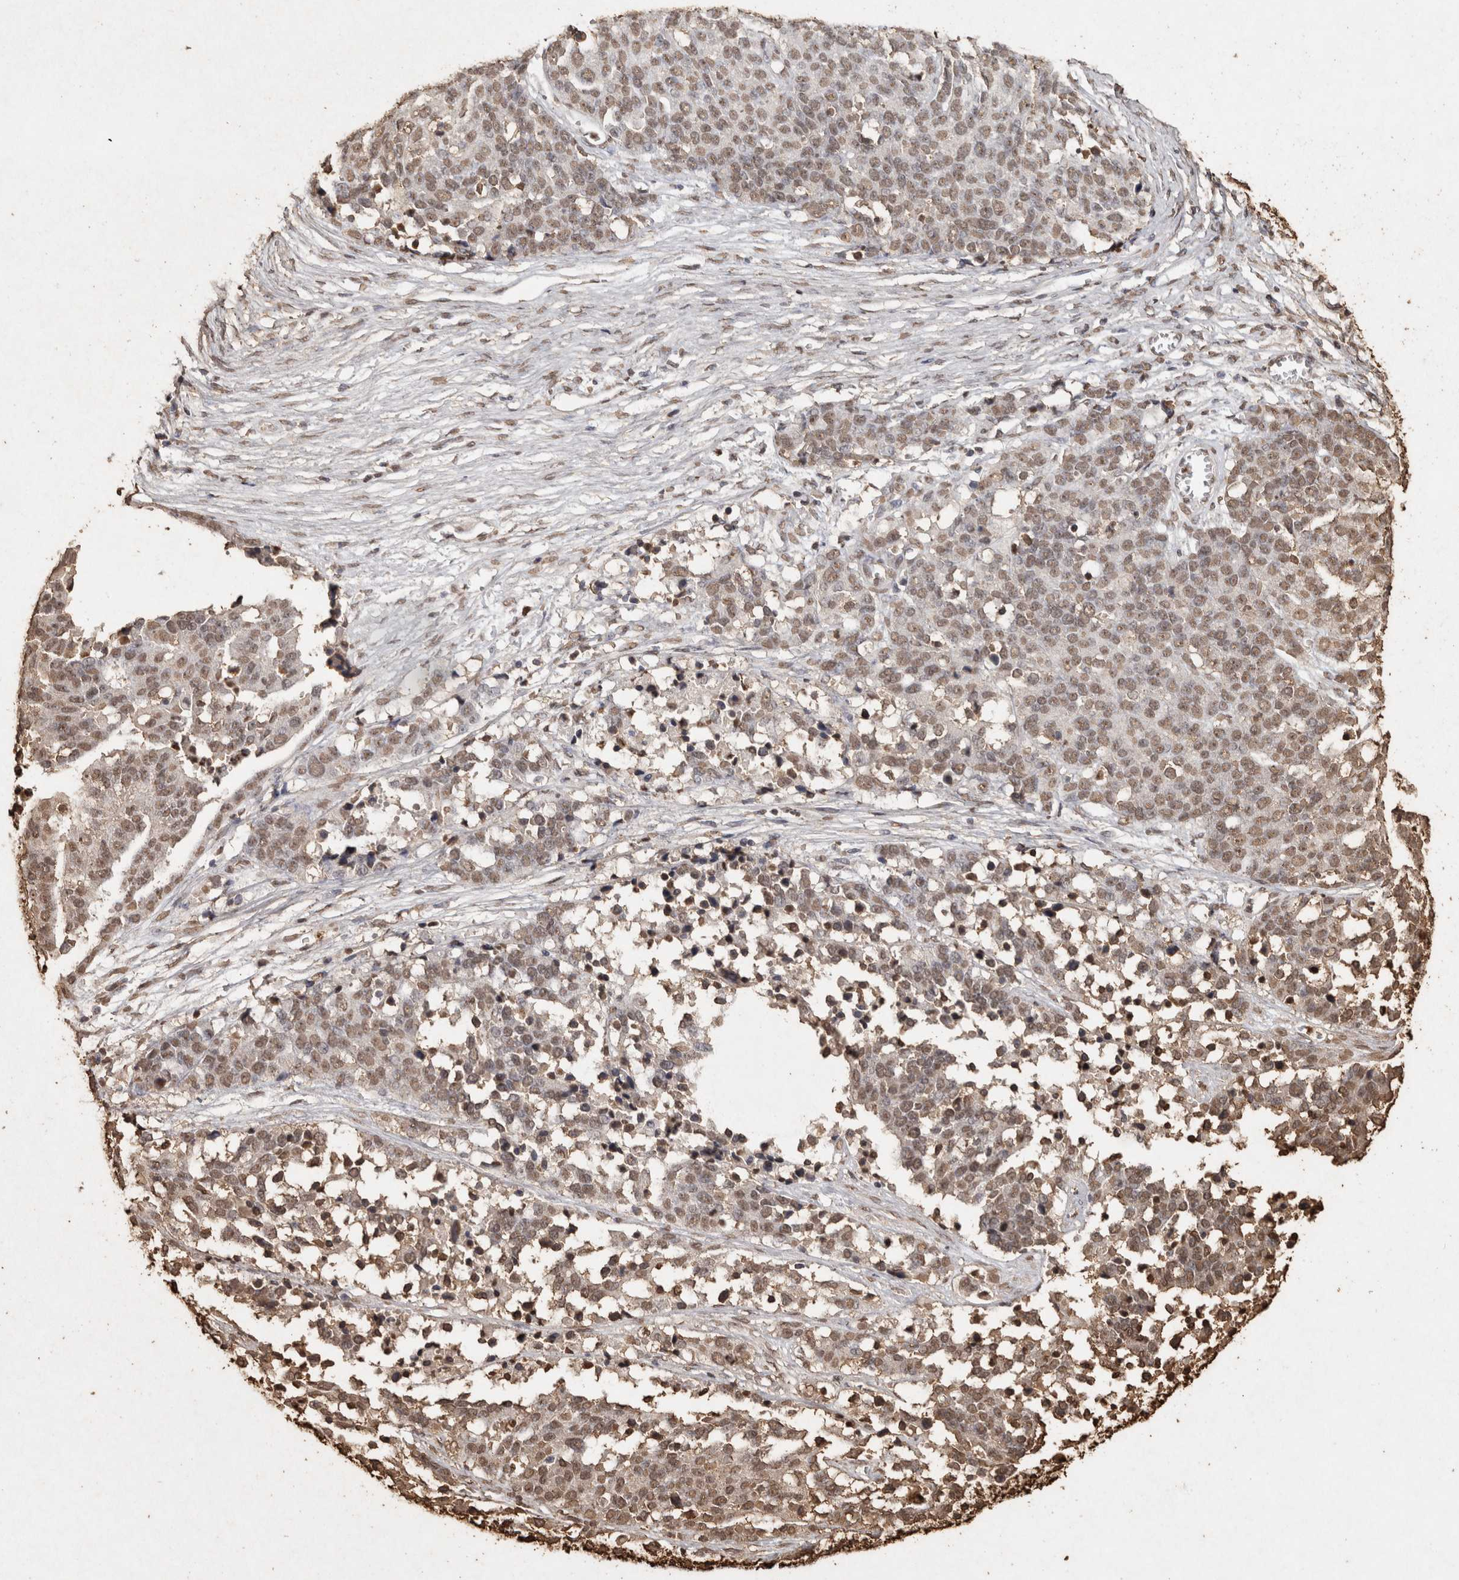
{"staining": {"intensity": "weak", "quantity": ">75%", "location": "nuclear"}, "tissue": "ovarian cancer", "cell_type": "Tumor cells", "image_type": "cancer", "snomed": [{"axis": "morphology", "description": "Cystadenocarcinoma, serous, NOS"}, {"axis": "topography", "description": "Ovary"}], "caption": "Protein expression analysis of human ovarian cancer (serous cystadenocarcinoma) reveals weak nuclear expression in about >75% of tumor cells. Using DAB (brown) and hematoxylin (blue) stains, captured at high magnification using brightfield microscopy.", "gene": "FSTL3", "patient": {"sex": "female", "age": 44}}